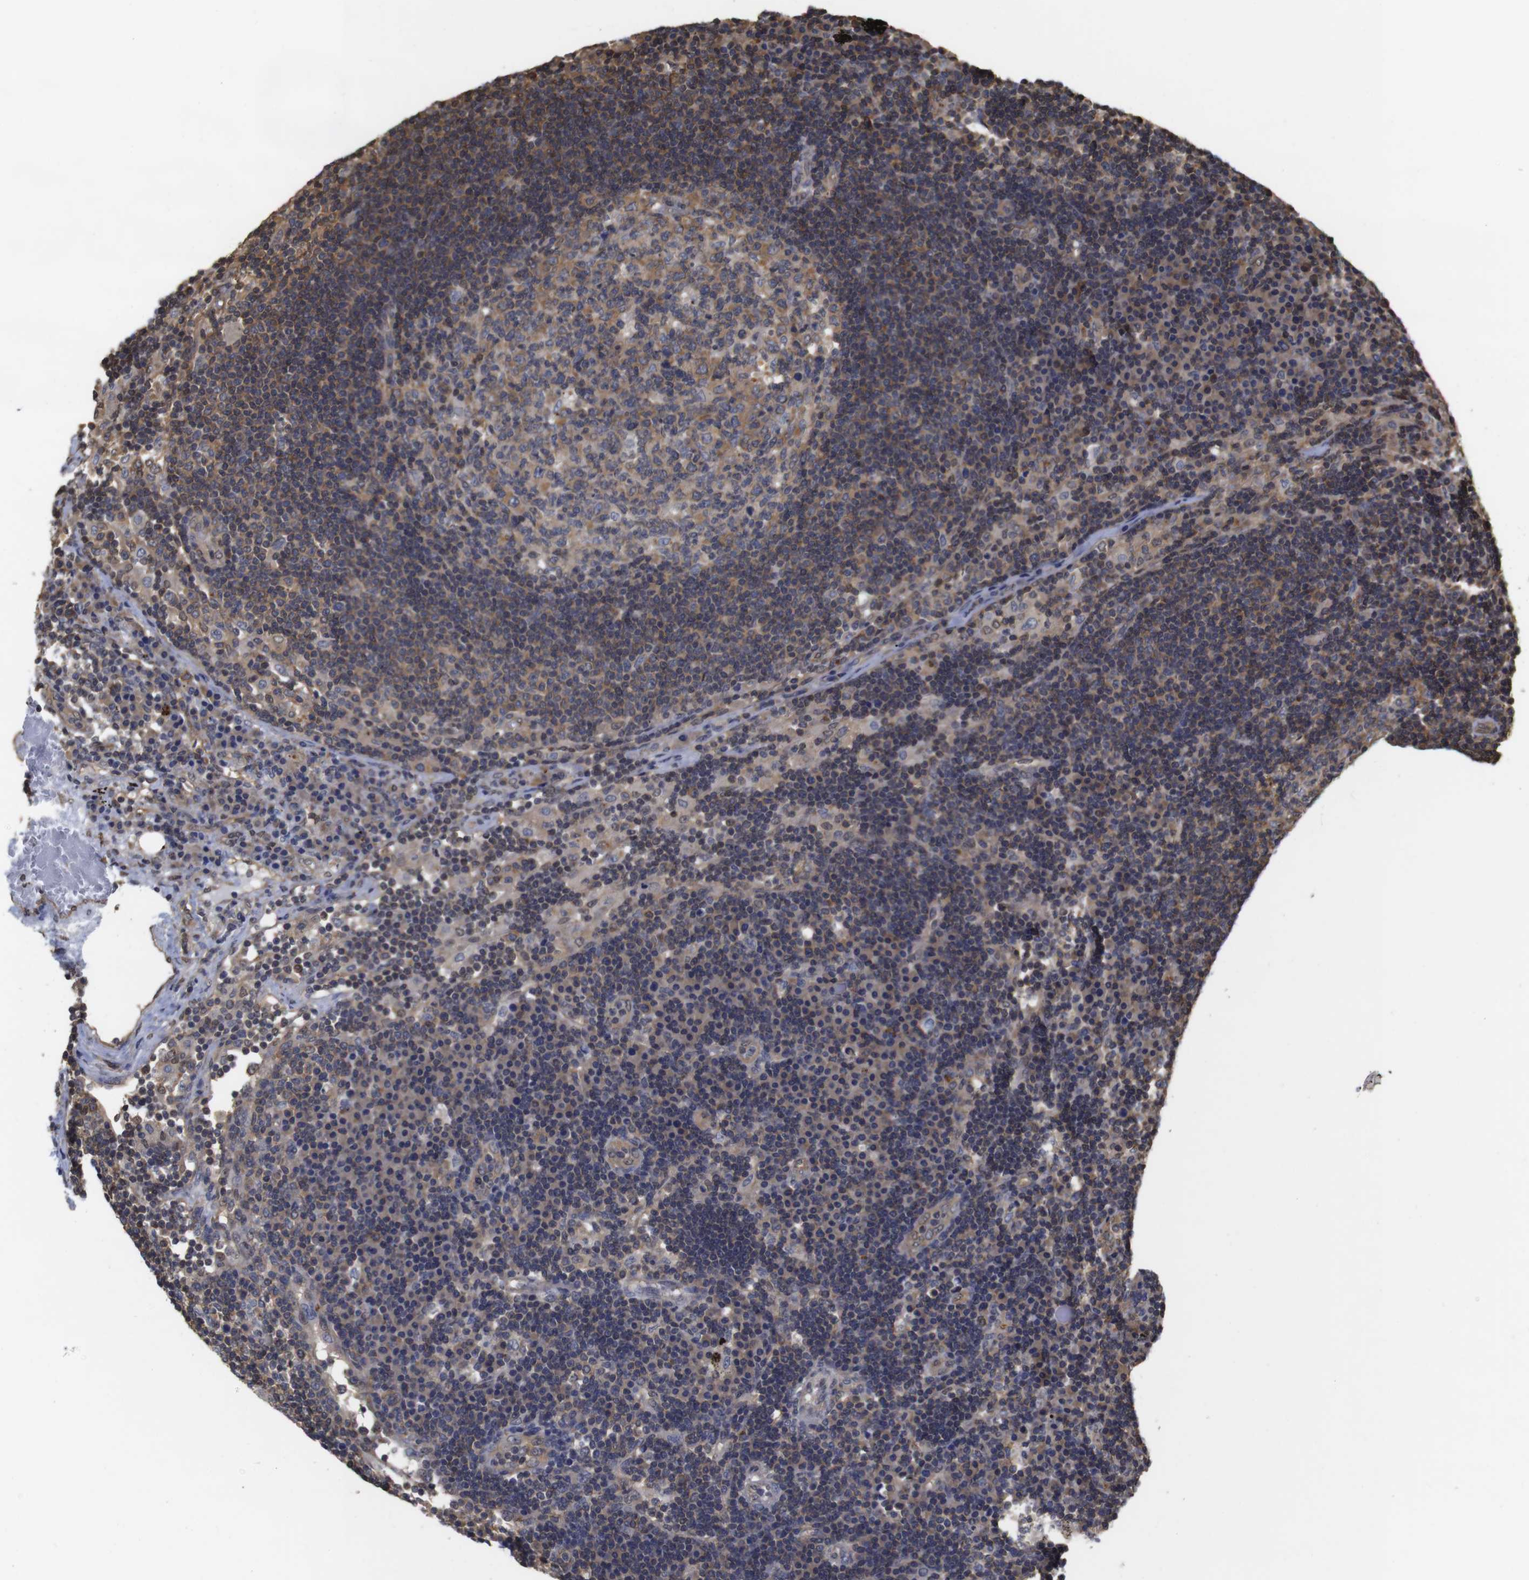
{"staining": {"intensity": "moderate", "quantity": ">75%", "location": "cytoplasmic/membranous"}, "tissue": "lymph node", "cell_type": "Germinal center cells", "image_type": "normal", "snomed": [{"axis": "morphology", "description": "Normal tissue, NOS"}, {"axis": "morphology", "description": "Squamous cell carcinoma, metastatic, NOS"}, {"axis": "topography", "description": "Lymph node"}], "caption": "Immunohistochemical staining of normal lymph node reveals medium levels of moderate cytoplasmic/membranous staining in approximately >75% of germinal center cells. The protein of interest is shown in brown color, while the nuclei are stained blue.", "gene": "SUMO3", "patient": {"sex": "female", "age": 53}}